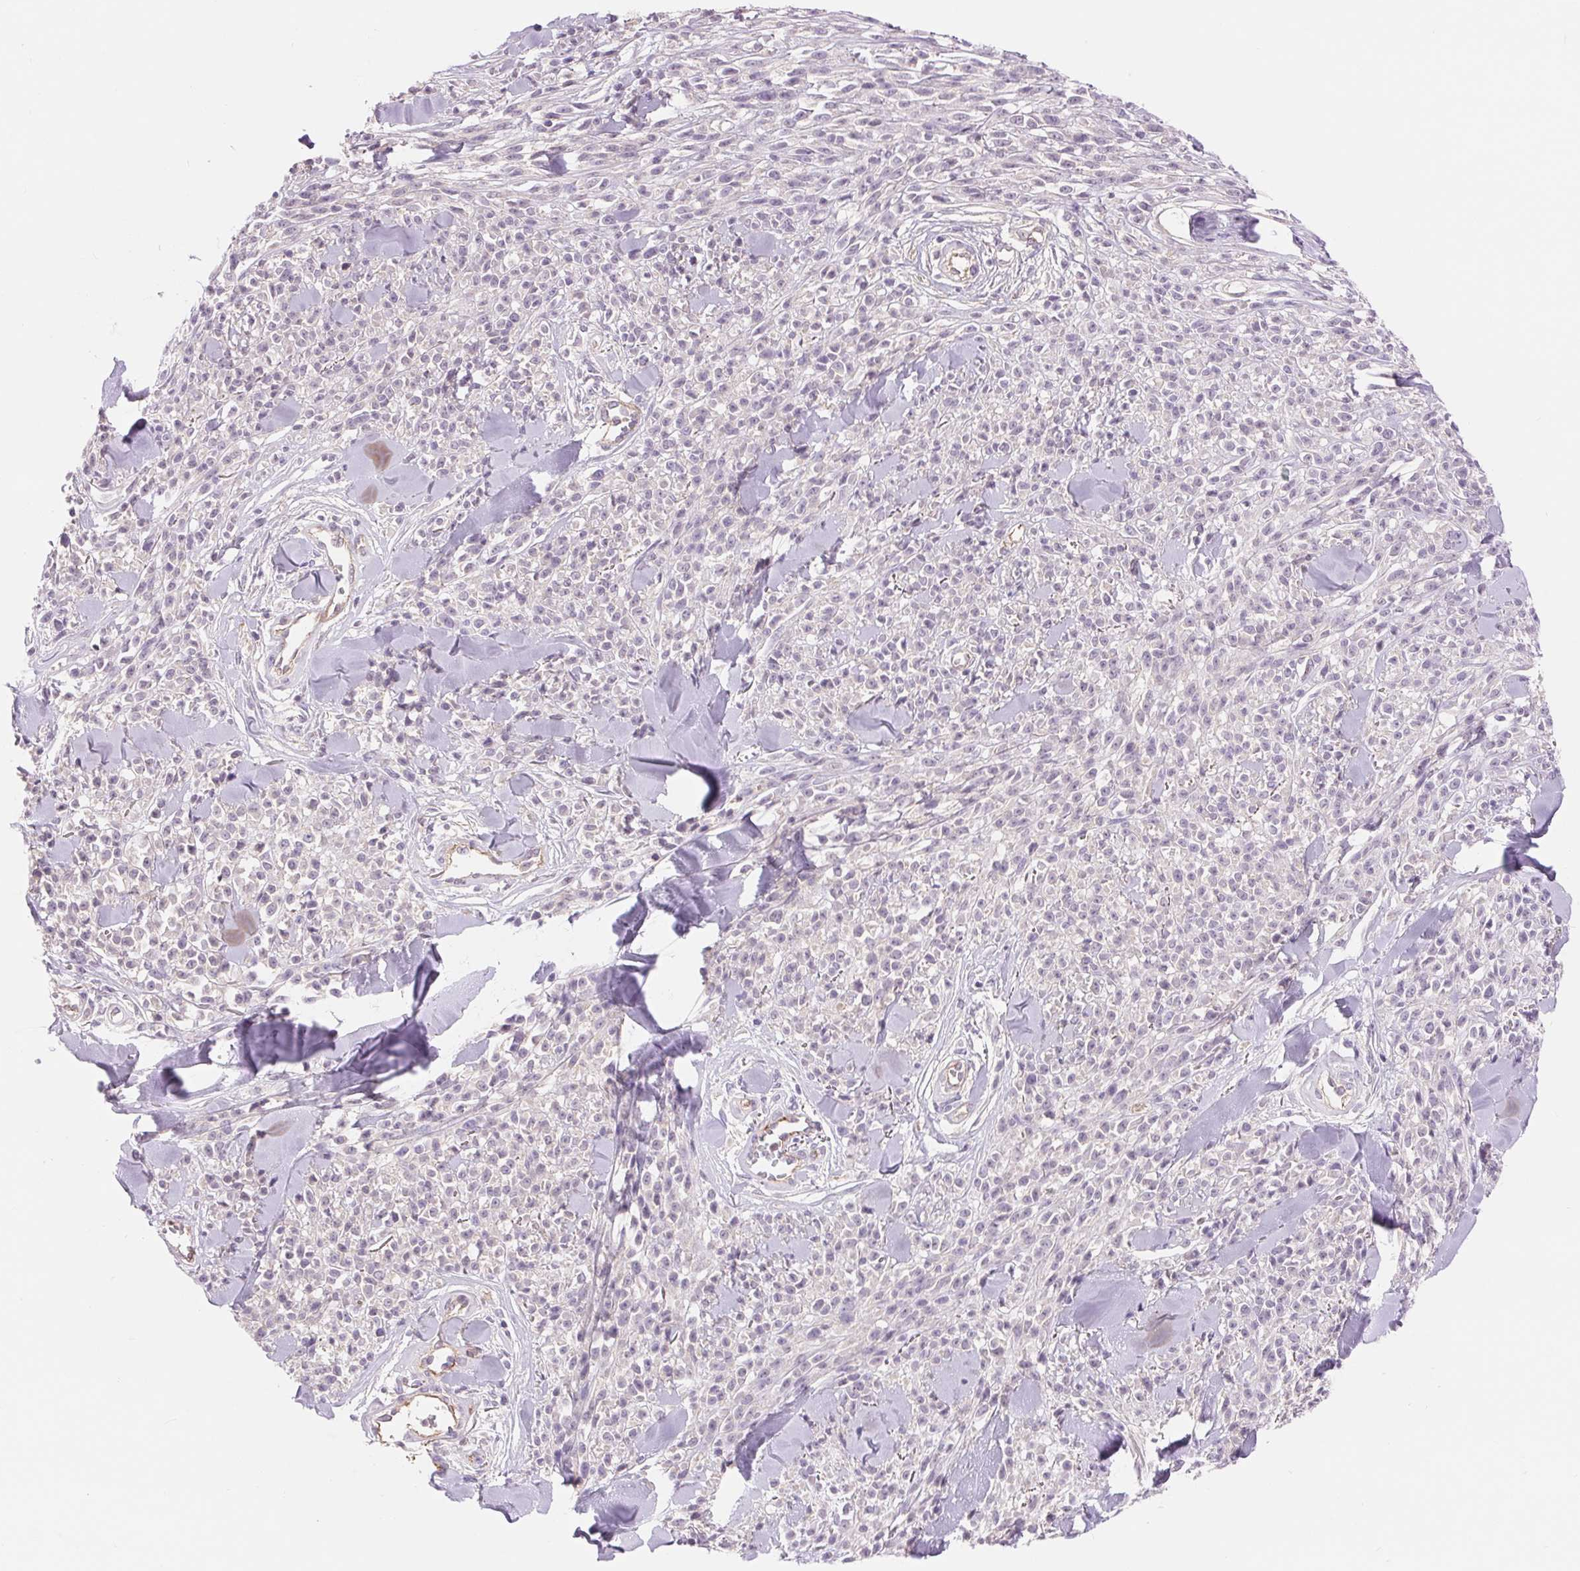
{"staining": {"intensity": "negative", "quantity": "none", "location": "none"}, "tissue": "melanoma", "cell_type": "Tumor cells", "image_type": "cancer", "snomed": [{"axis": "morphology", "description": "Malignant melanoma, NOS"}, {"axis": "topography", "description": "Skin"}, {"axis": "topography", "description": "Skin of trunk"}], "caption": "There is no significant positivity in tumor cells of malignant melanoma. Nuclei are stained in blue.", "gene": "DIXDC1", "patient": {"sex": "male", "age": 74}}